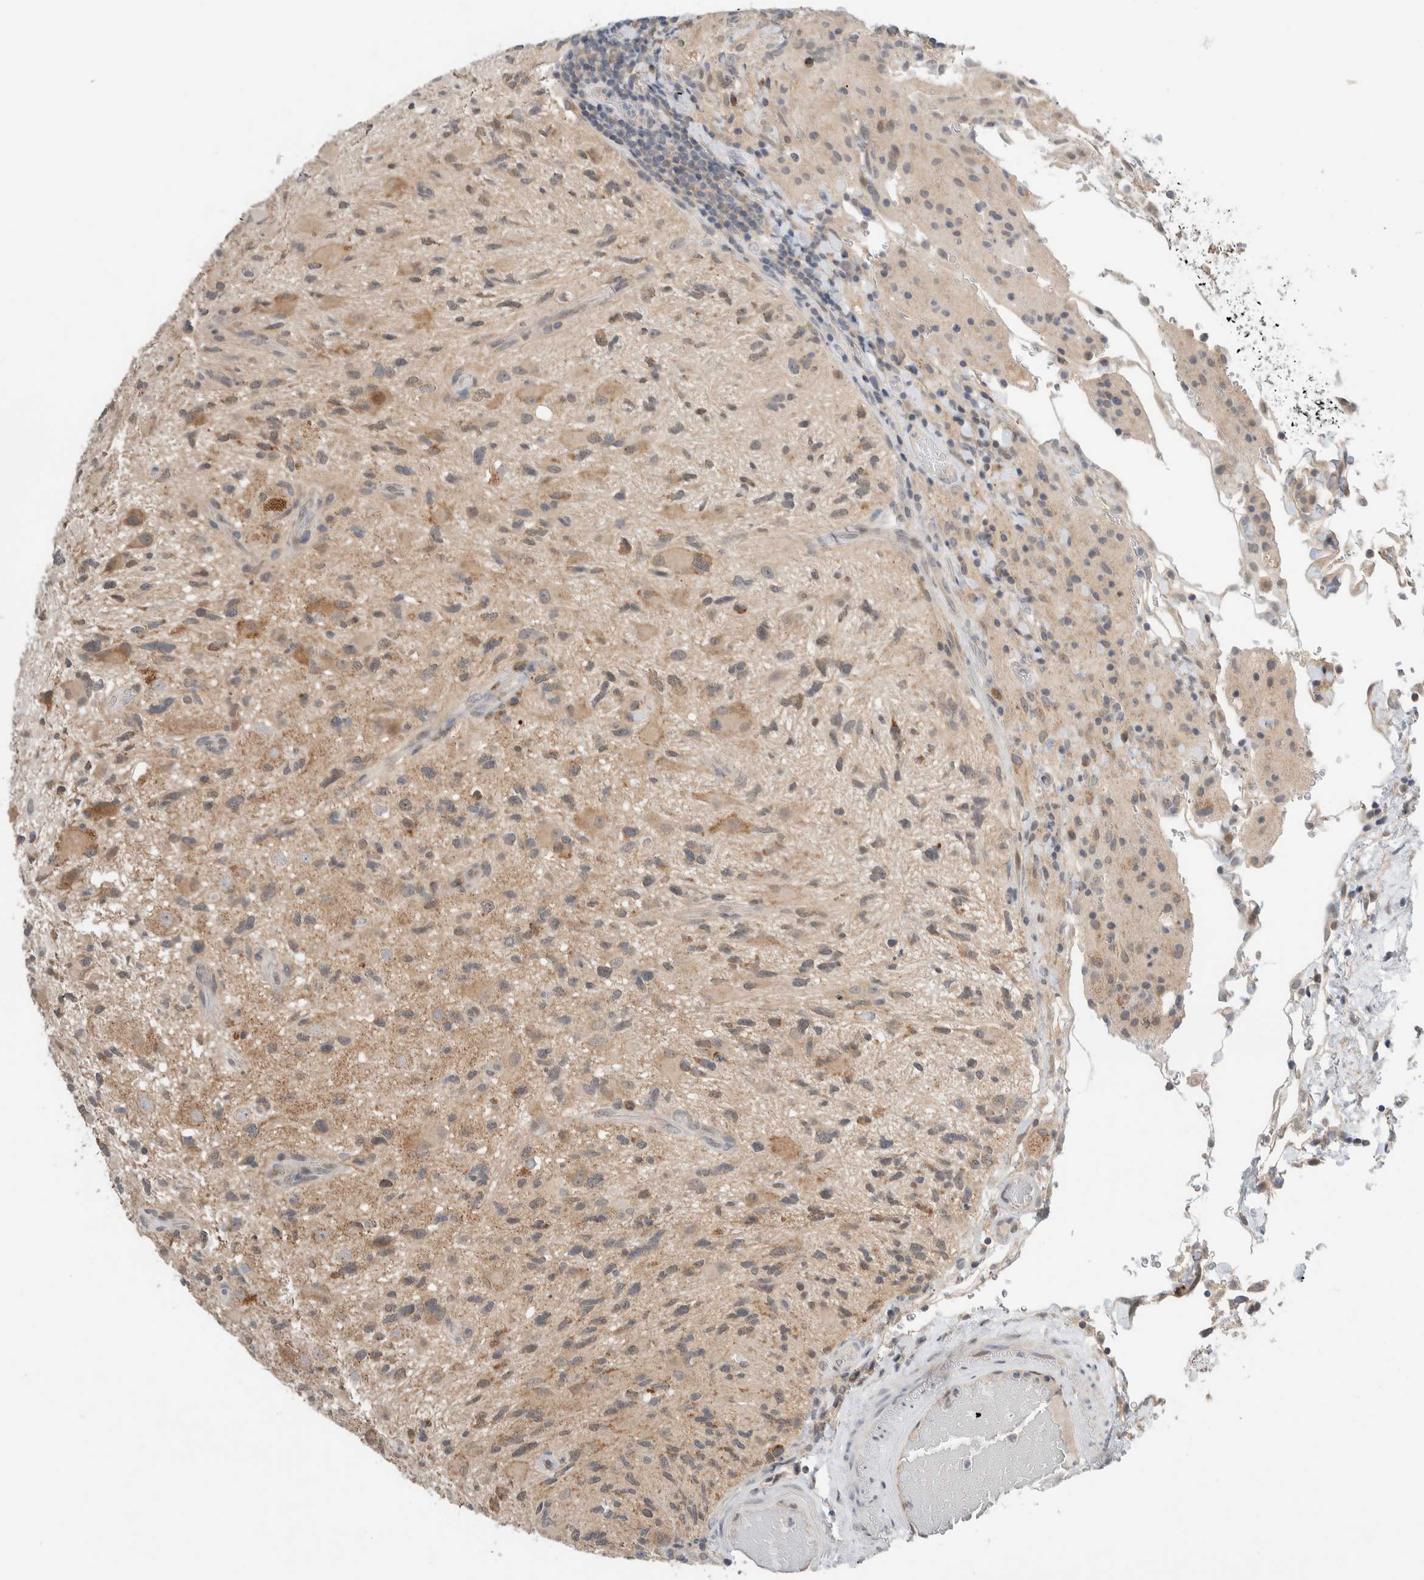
{"staining": {"intensity": "weak", "quantity": "25%-75%", "location": "cytoplasmic/membranous"}, "tissue": "glioma", "cell_type": "Tumor cells", "image_type": "cancer", "snomed": [{"axis": "morphology", "description": "Glioma, malignant, High grade"}, {"axis": "topography", "description": "Brain"}], "caption": "Immunohistochemical staining of glioma demonstrates low levels of weak cytoplasmic/membranous protein expression in approximately 25%-75% of tumor cells. (brown staining indicates protein expression, while blue staining denotes nuclei).", "gene": "SHPK", "patient": {"sex": "male", "age": 33}}